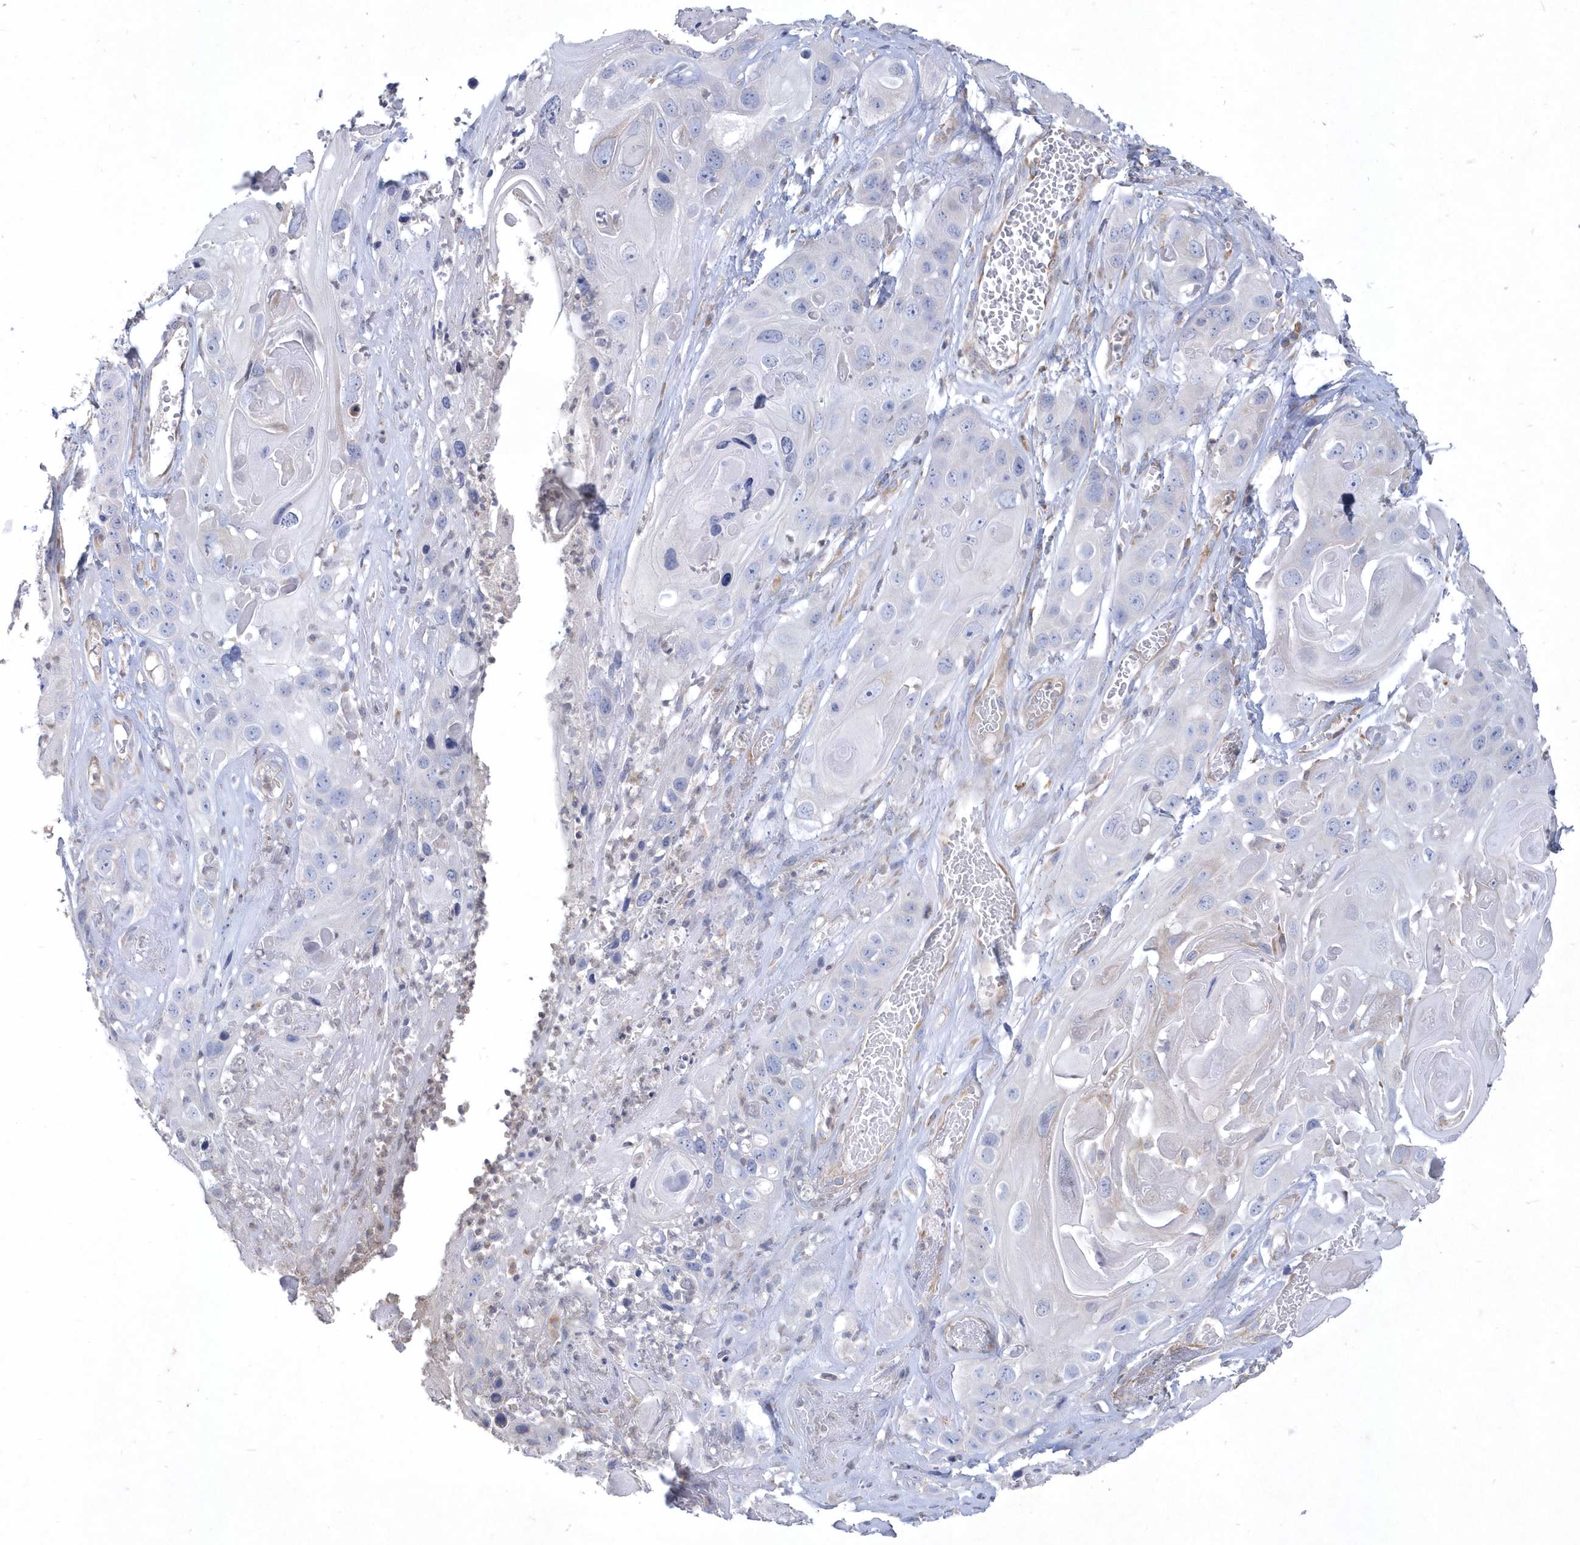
{"staining": {"intensity": "negative", "quantity": "none", "location": "none"}, "tissue": "skin cancer", "cell_type": "Tumor cells", "image_type": "cancer", "snomed": [{"axis": "morphology", "description": "Squamous cell carcinoma, NOS"}, {"axis": "topography", "description": "Skin"}], "caption": "DAB immunohistochemical staining of skin cancer (squamous cell carcinoma) reveals no significant staining in tumor cells. (Stains: DAB IHC with hematoxylin counter stain, Microscopy: brightfield microscopy at high magnification).", "gene": "DGAT1", "patient": {"sex": "male", "age": 55}}